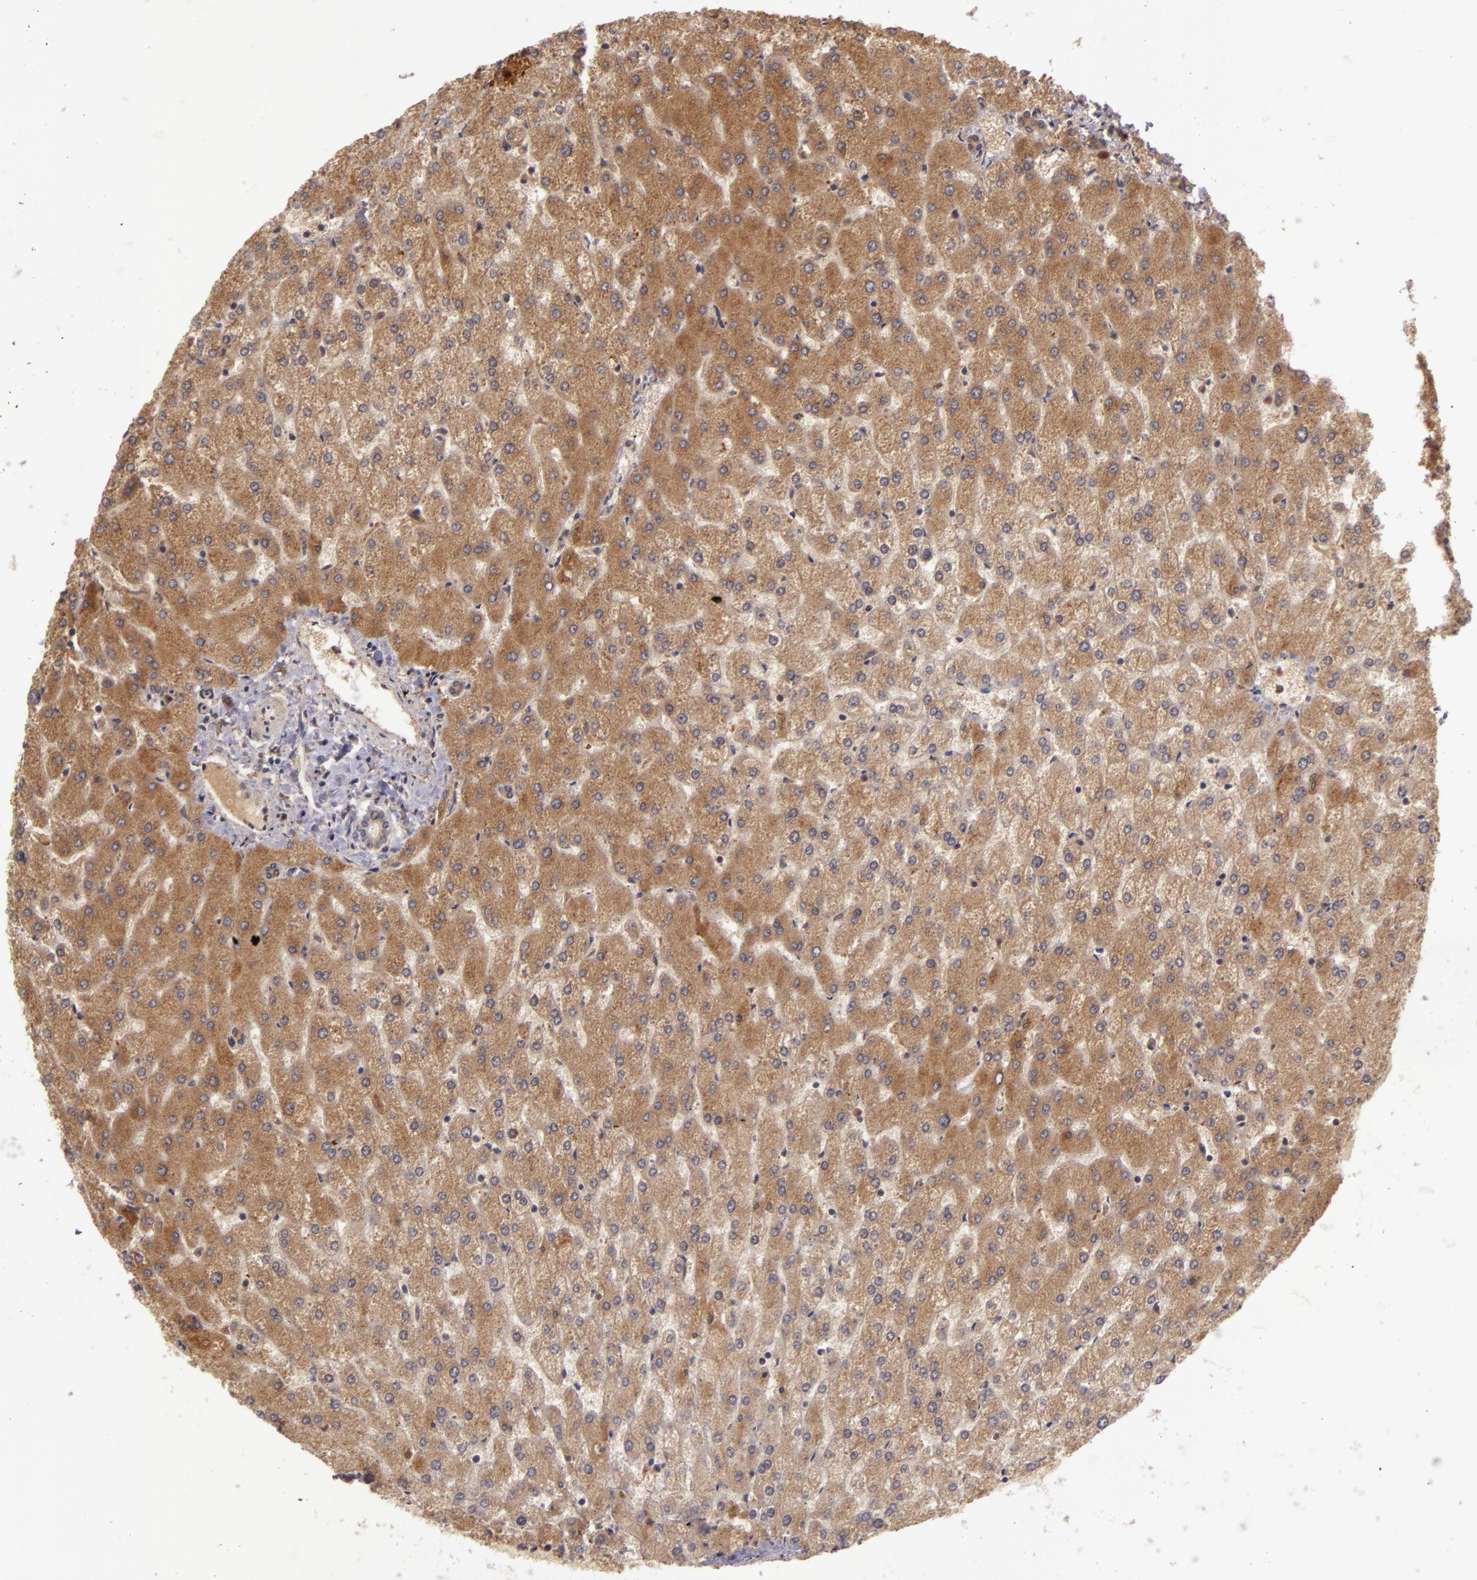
{"staining": {"intensity": "negative", "quantity": "none", "location": "none"}, "tissue": "liver", "cell_type": "Cholangiocytes", "image_type": "normal", "snomed": [{"axis": "morphology", "description": "Normal tissue, NOS"}, {"axis": "topography", "description": "Liver"}], "caption": "Immunohistochemistry (IHC) micrograph of unremarkable liver stained for a protein (brown), which demonstrates no staining in cholangiocytes. (Stains: DAB IHC with hematoxylin counter stain, Microscopy: brightfield microscopy at high magnification).", "gene": "PPP1R3F", "patient": {"sex": "female", "age": 32}}